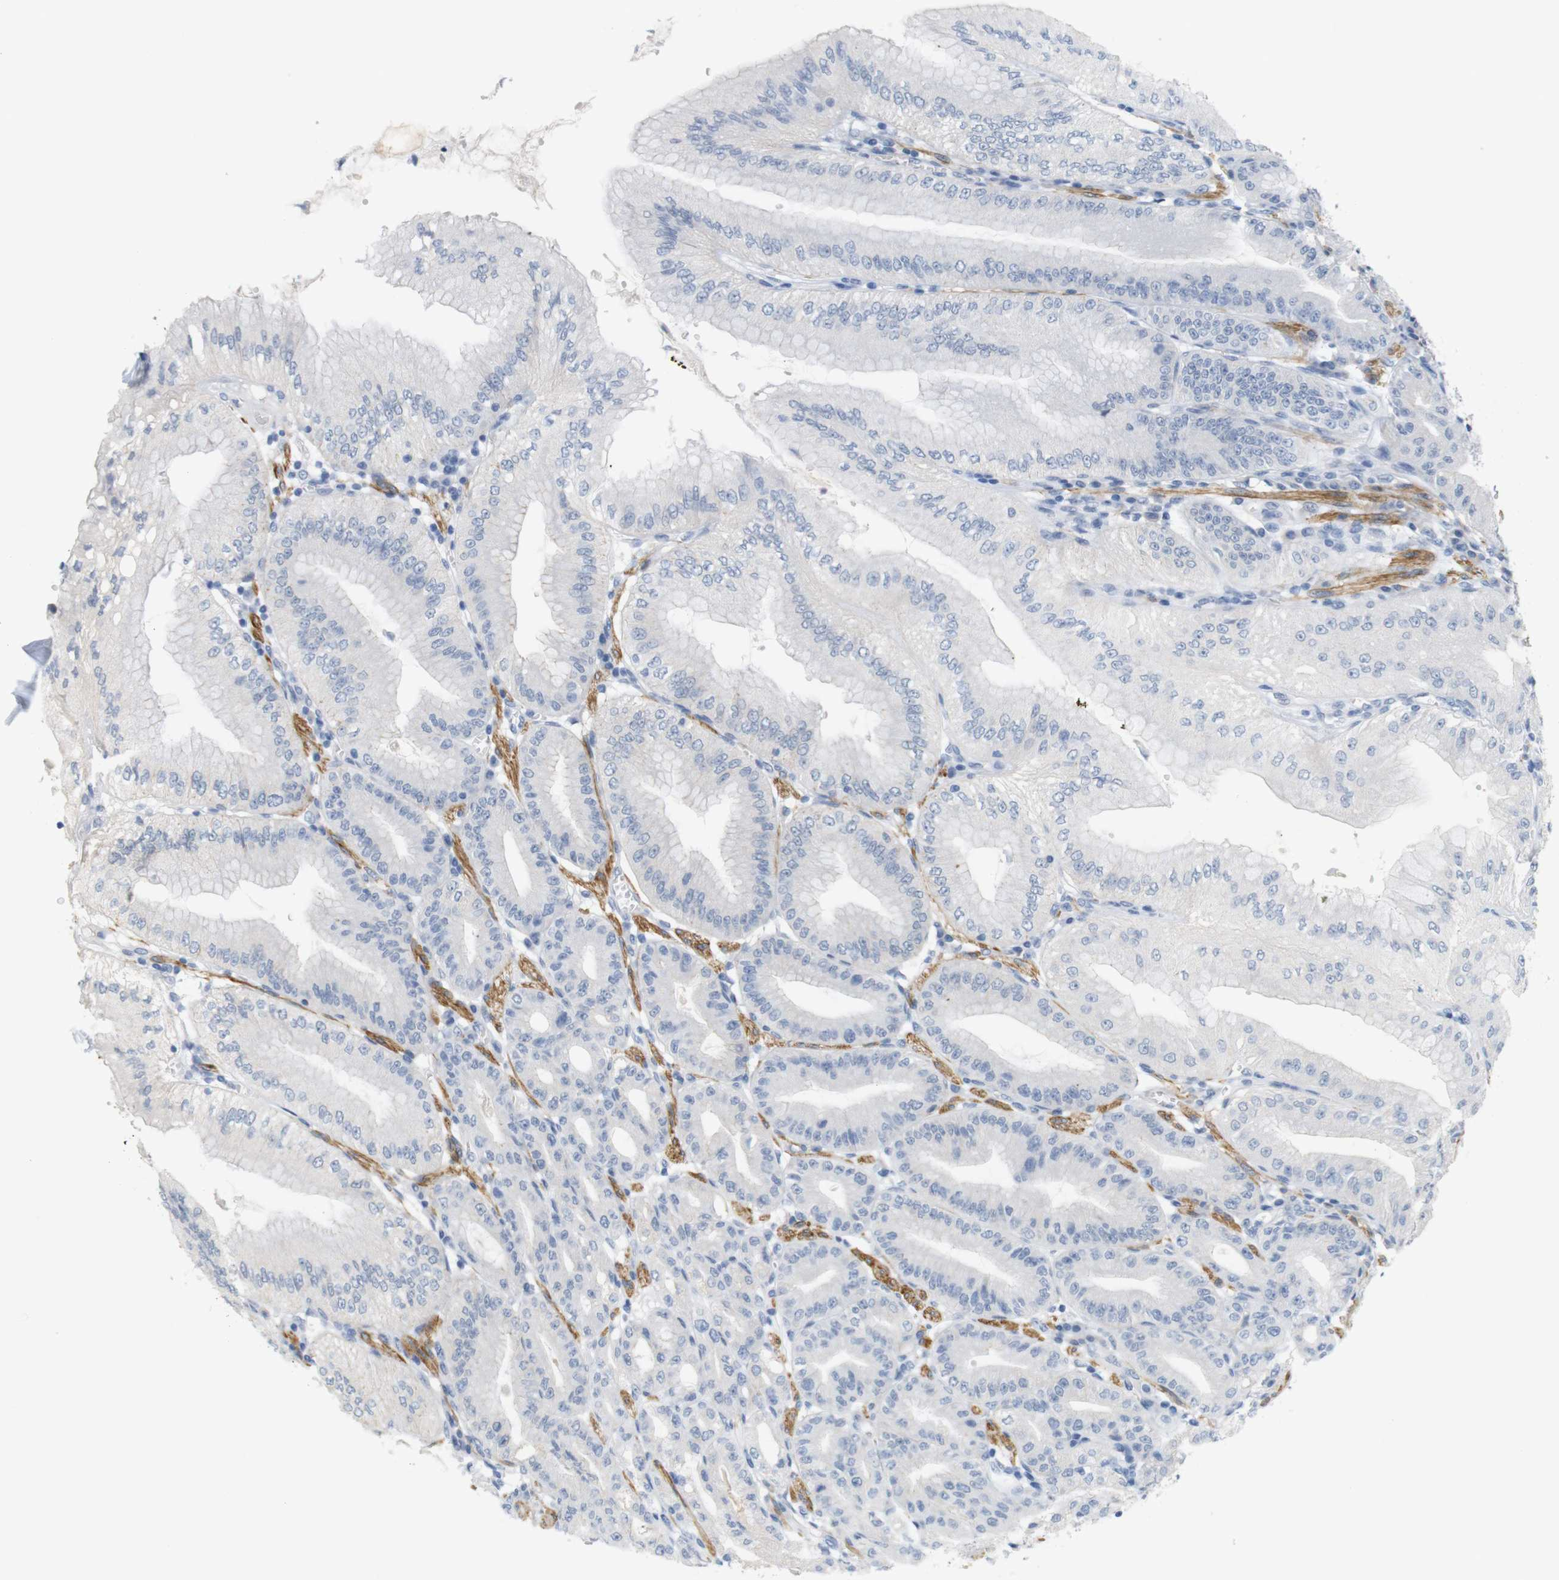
{"staining": {"intensity": "negative", "quantity": "none", "location": "none"}, "tissue": "stomach", "cell_type": "Glandular cells", "image_type": "normal", "snomed": [{"axis": "morphology", "description": "Normal tissue, NOS"}, {"axis": "topography", "description": "Stomach, lower"}], "caption": "IHC micrograph of unremarkable stomach: human stomach stained with DAB (3,3'-diaminobenzidine) reveals no significant protein staining in glandular cells. (Brightfield microscopy of DAB (3,3'-diaminobenzidine) immunohistochemistry at high magnification).", "gene": "HRH2", "patient": {"sex": "male", "age": 71}}